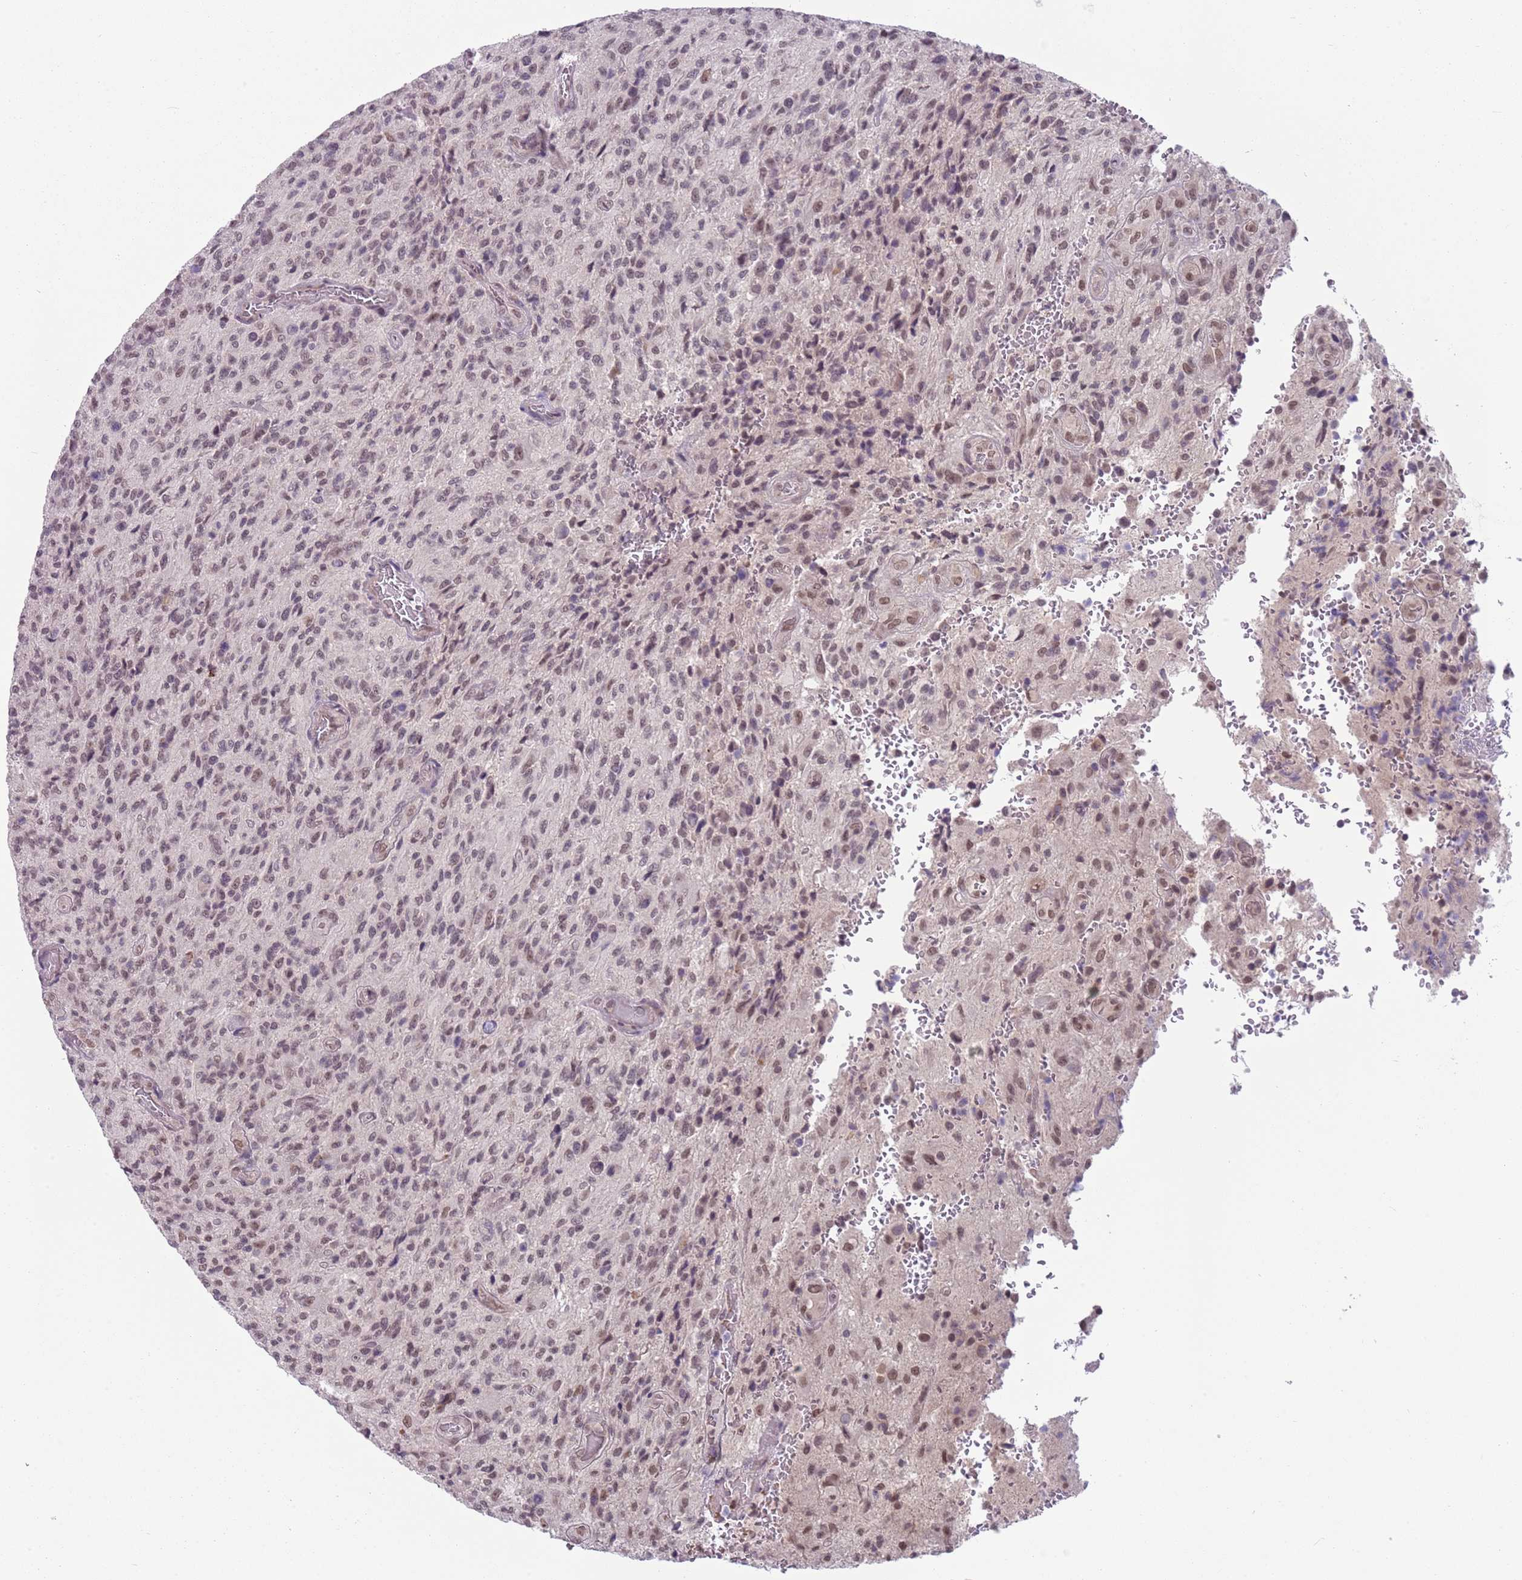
{"staining": {"intensity": "weak", "quantity": "<25%", "location": "nuclear"}, "tissue": "glioma", "cell_type": "Tumor cells", "image_type": "cancer", "snomed": [{"axis": "morphology", "description": "Normal tissue, NOS"}, {"axis": "morphology", "description": "Glioma, malignant, High grade"}, {"axis": "topography", "description": "Cerebral cortex"}], "caption": "A high-resolution image shows immunohistochemistry (IHC) staining of glioma, which shows no significant staining in tumor cells.", "gene": "TM2D1", "patient": {"sex": "male", "age": 56}}